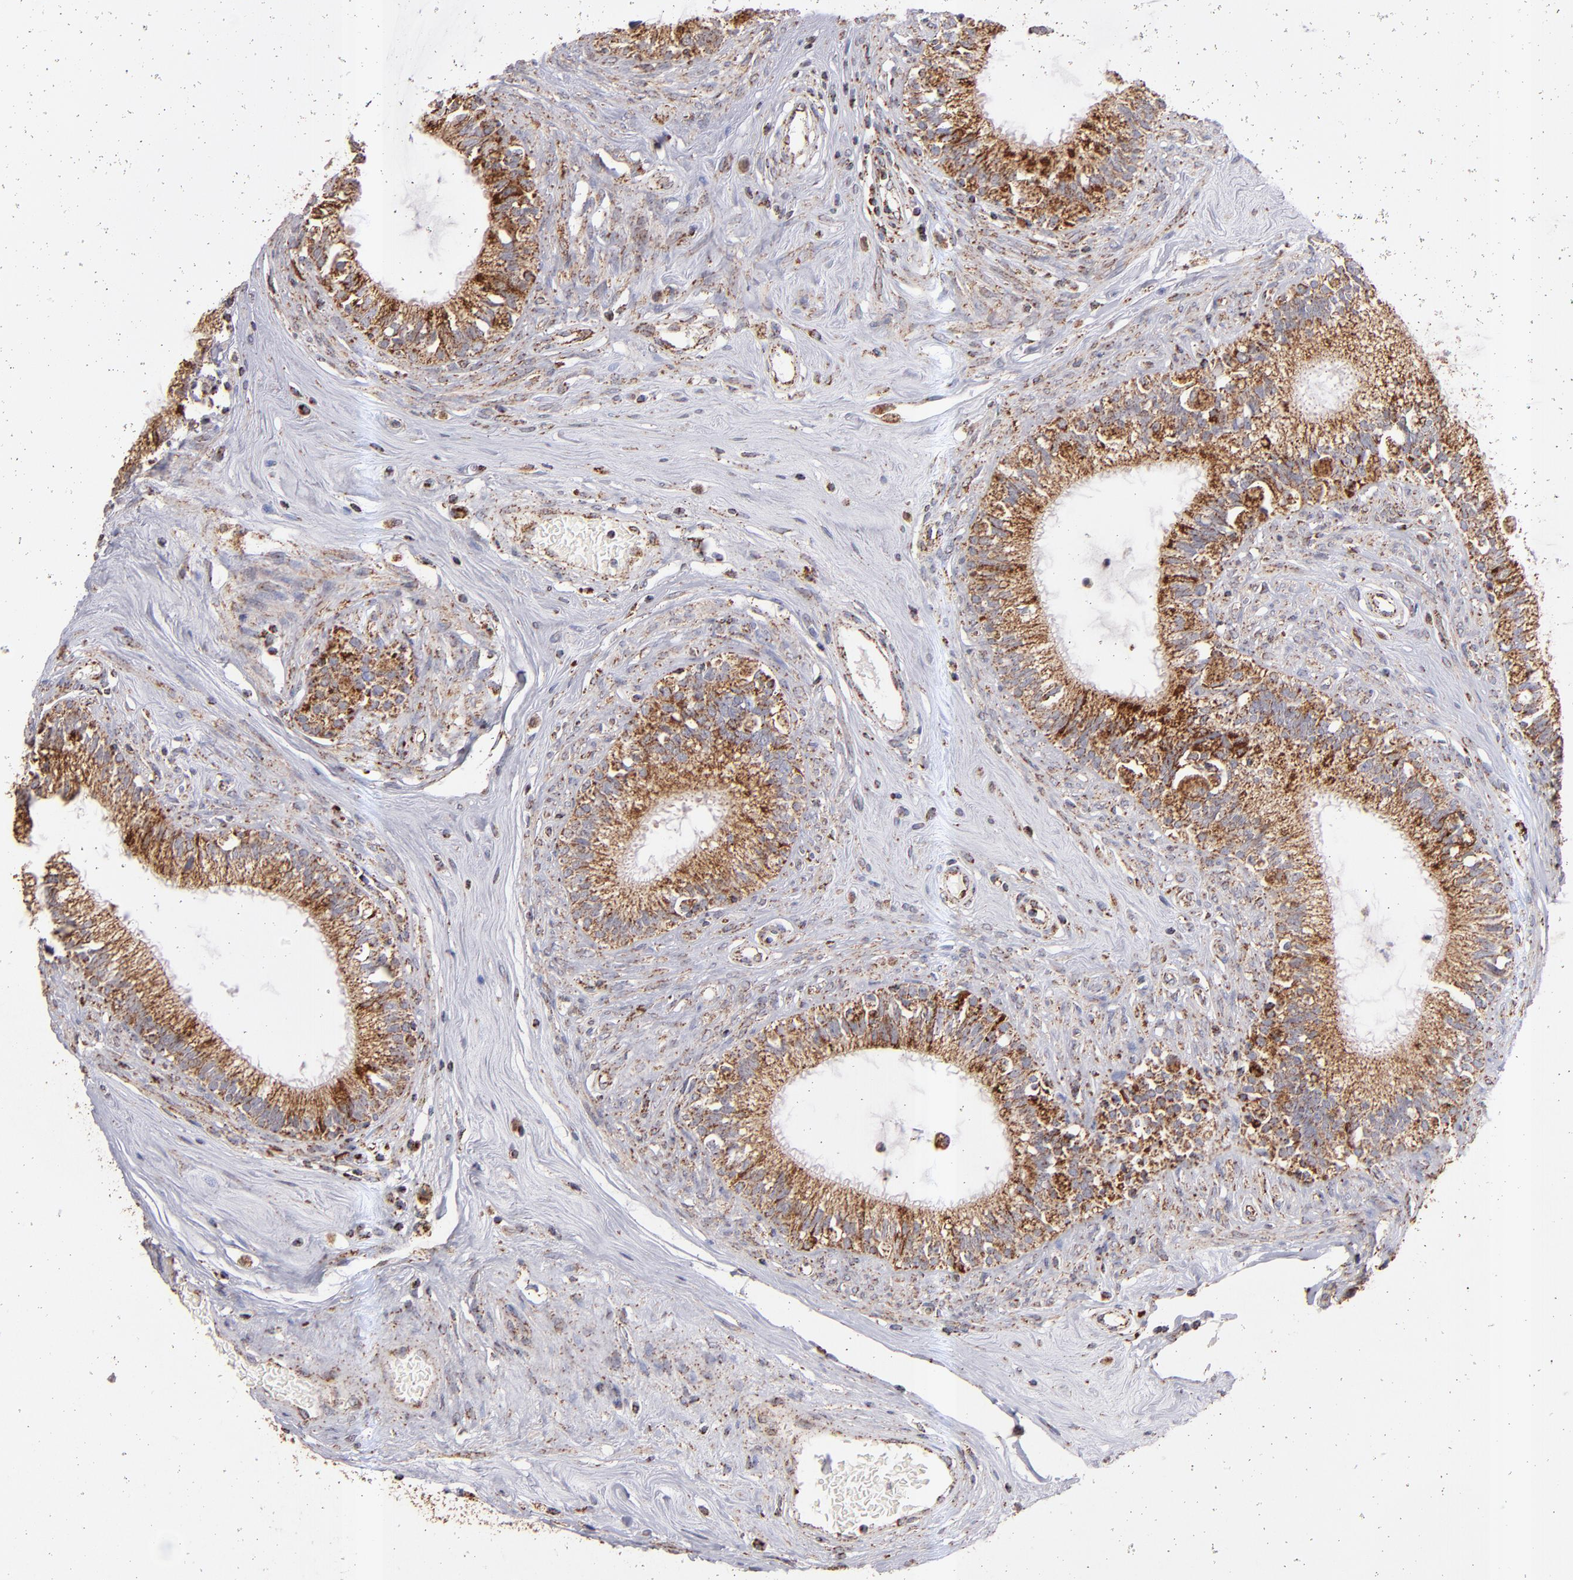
{"staining": {"intensity": "moderate", "quantity": ">75%", "location": "cytoplasmic/membranous"}, "tissue": "epididymis", "cell_type": "Glandular cells", "image_type": "normal", "snomed": [{"axis": "morphology", "description": "Normal tissue, NOS"}, {"axis": "morphology", "description": "Inflammation, NOS"}, {"axis": "topography", "description": "Epididymis"}], "caption": "A photomicrograph of epididymis stained for a protein reveals moderate cytoplasmic/membranous brown staining in glandular cells.", "gene": "DLST", "patient": {"sex": "male", "age": 84}}